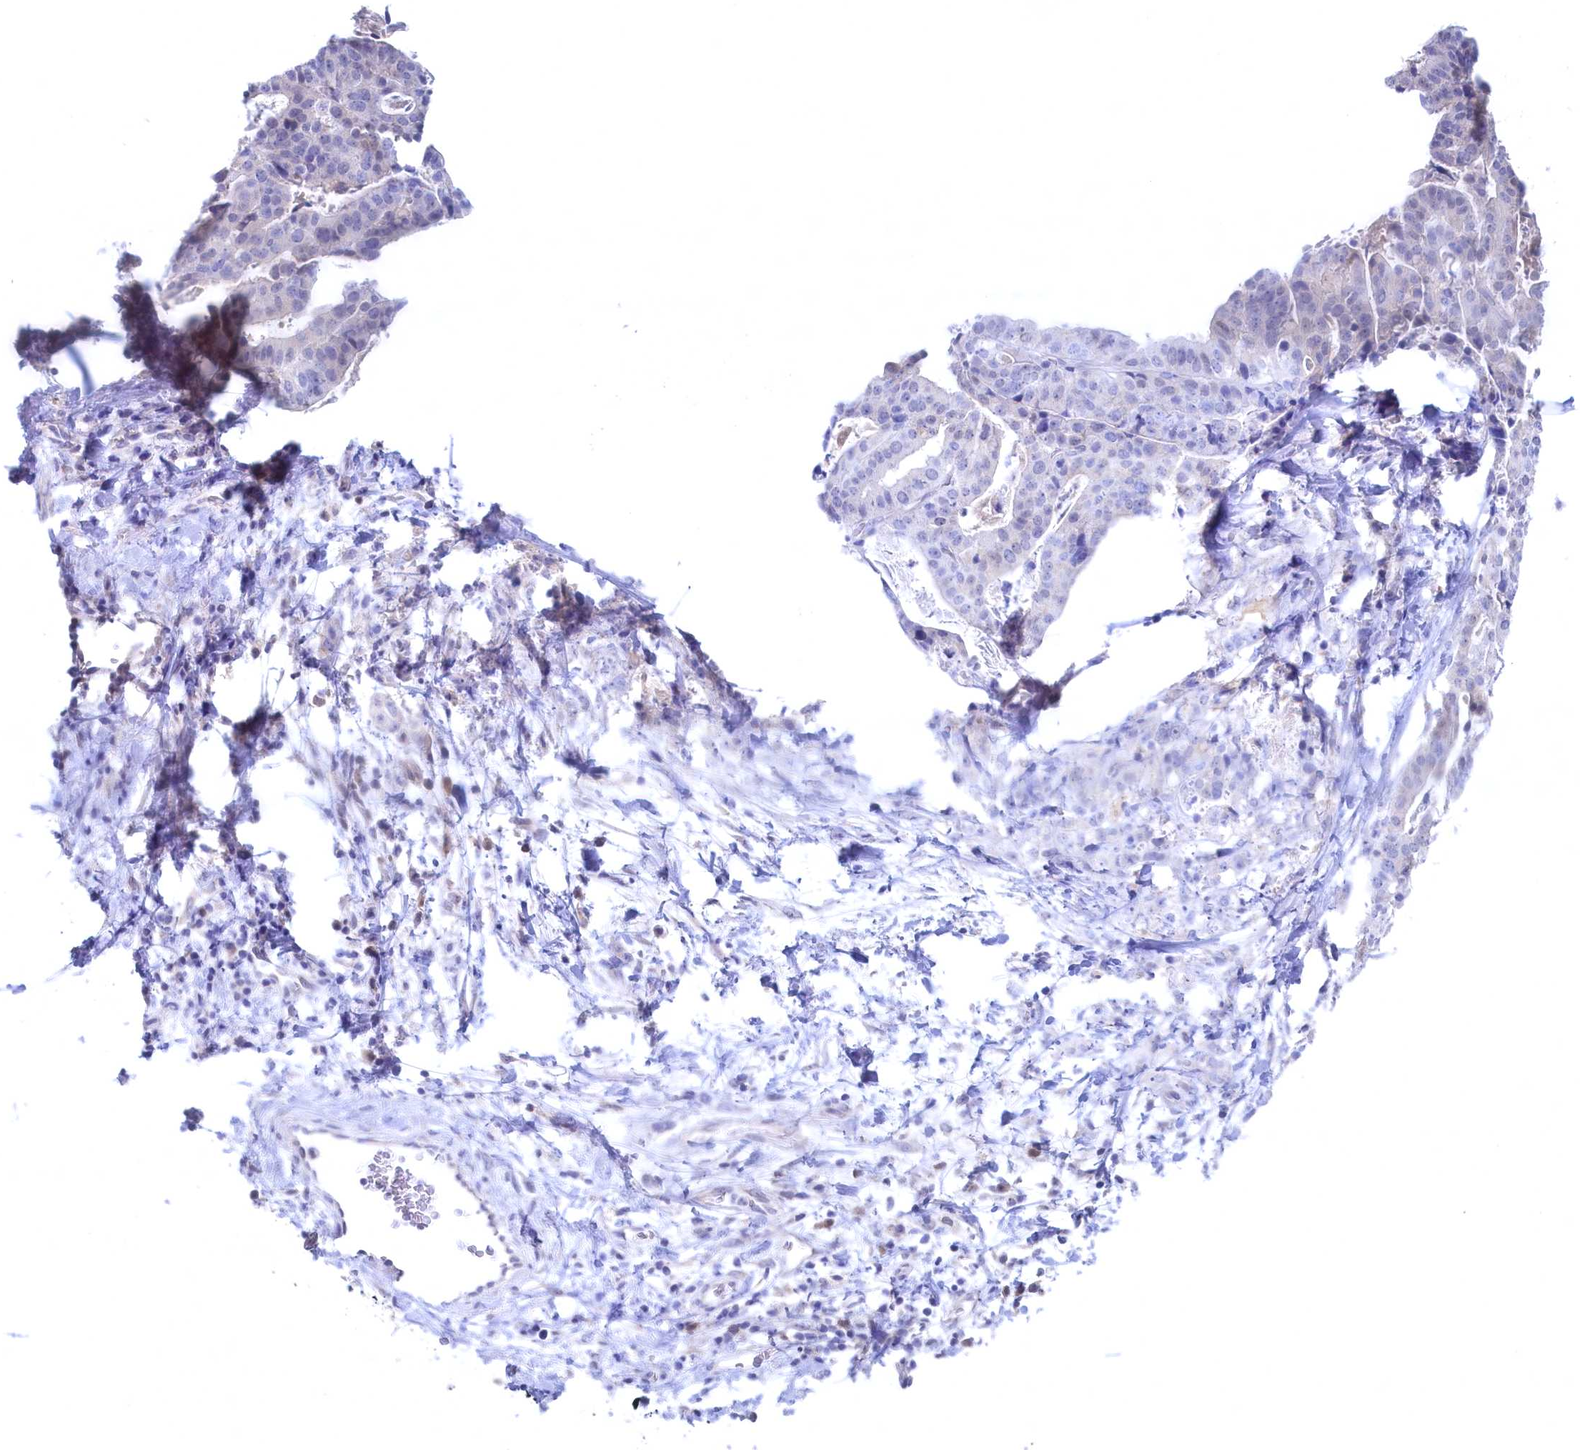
{"staining": {"intensity": "negative", "quantity": "none", "location": "none"}, "tissue": "stomach cancer", "cell_type": "Tumor cells", "image_type": "cancer", "snomed": [{"axis": "morphology", "description": "Adenocarcinoma, NOS"}, {"axis": "topography", "description": "Stomach"}], "caption": "An immunohistochemistry image of adenocarcinoma (stomach) is shown. There is no staining in tumor cells of adenocarcinoma (stomach).", "gene": "C11orf54", "patient": {"sex": "male", "age": 48}}